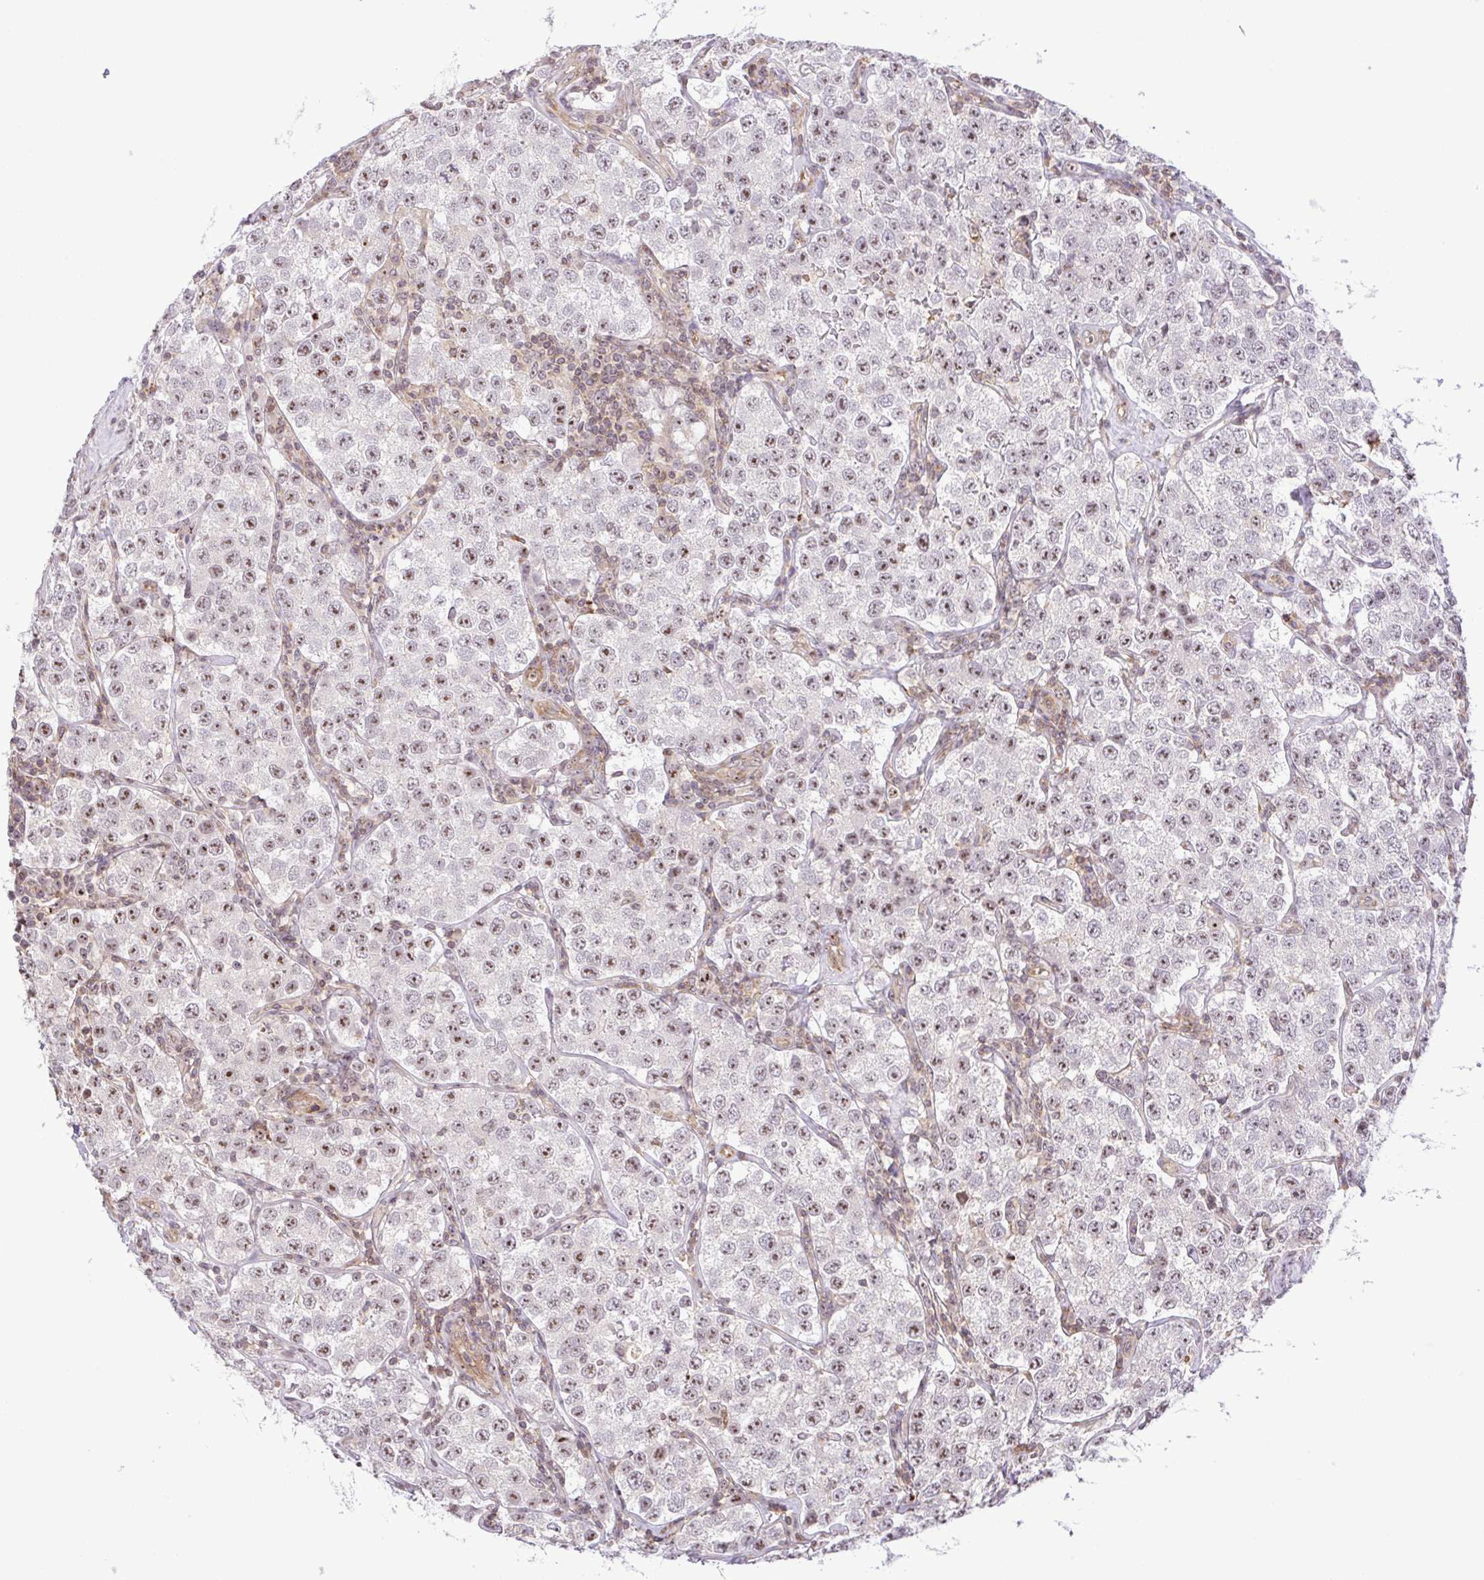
{"staining": {"intensity": "moderate", "quantity": "25%-75%", "location": "nuclear"}, "tissue": "testis cancer", "cell_type": "Tumor cells", "image_type": "cancer", "snomed": [{"axis": "morphology", "description": "Seminoma, NOS"}, {"axis": "topography", "description": "Testis"}], "caption": "Immunohistochemistry micrograph of neoplastic tissue: human seminoma (testis) stained using immunohistochemistry (IHC) reveals medium levels of moderate protein expression localized specifically in the nuclear of tumor cells, appearing as a nuclear brown color.", "gene": "RSL24D1", "patient": {"sex": "male", "age": 34}}